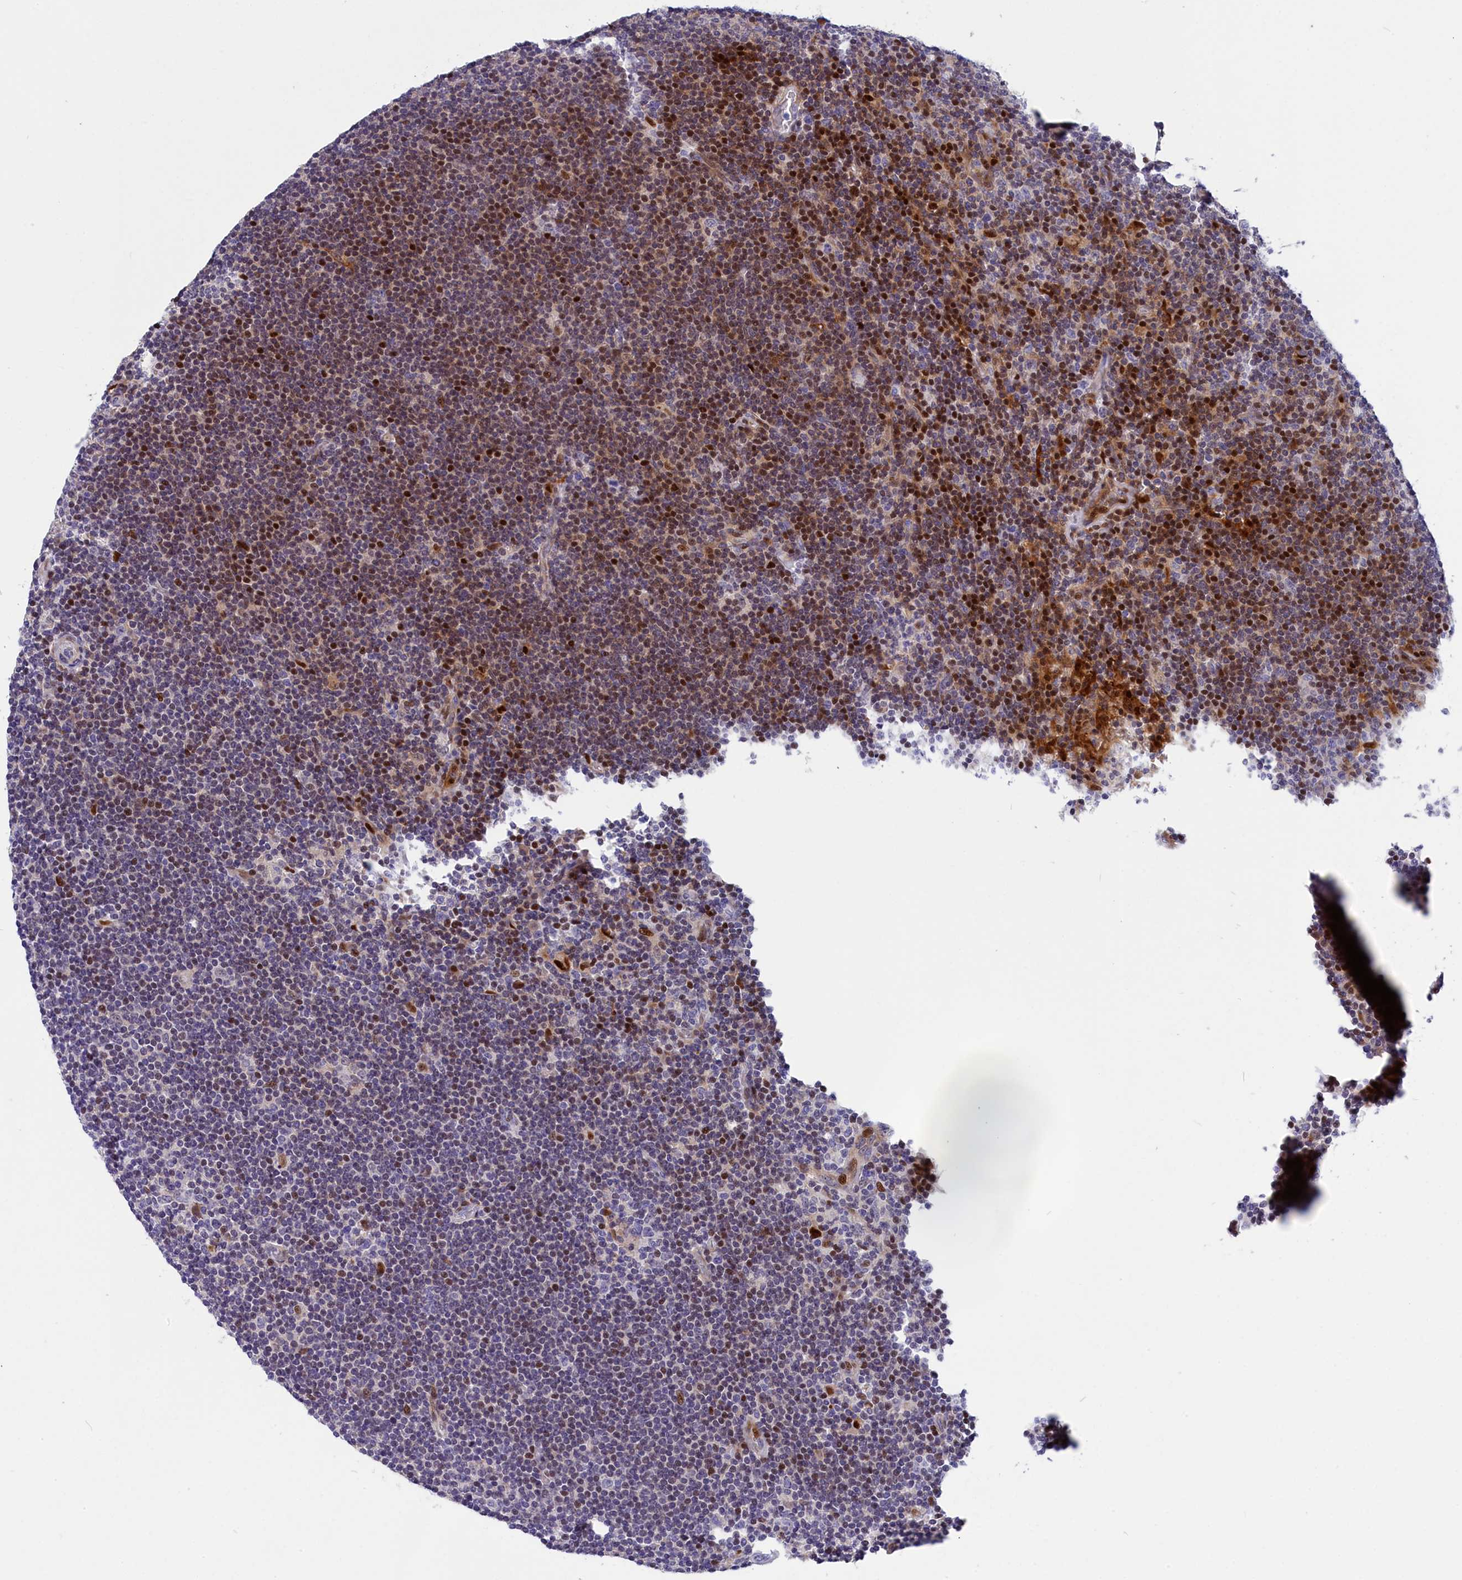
{"staining": {"intensity": "negative", "quantity": "none", "location": "none"}, "tissue": "lymphoma", "cell_type": "Tumor cells", "image_type": "cancer", "snomed": [{"axis": "morphology", "description": "Hodgkin's disease, NOS"}, {"axis": "topography", "description": "Lymph node"}], "caption": "An IHC photomicrograph of Hodgkin's disease is shown. There is no staining in tumor cells of Hodgkin's disease.", "gene": "NKPD1", "patient": {"sex": "female", "age": 57}}